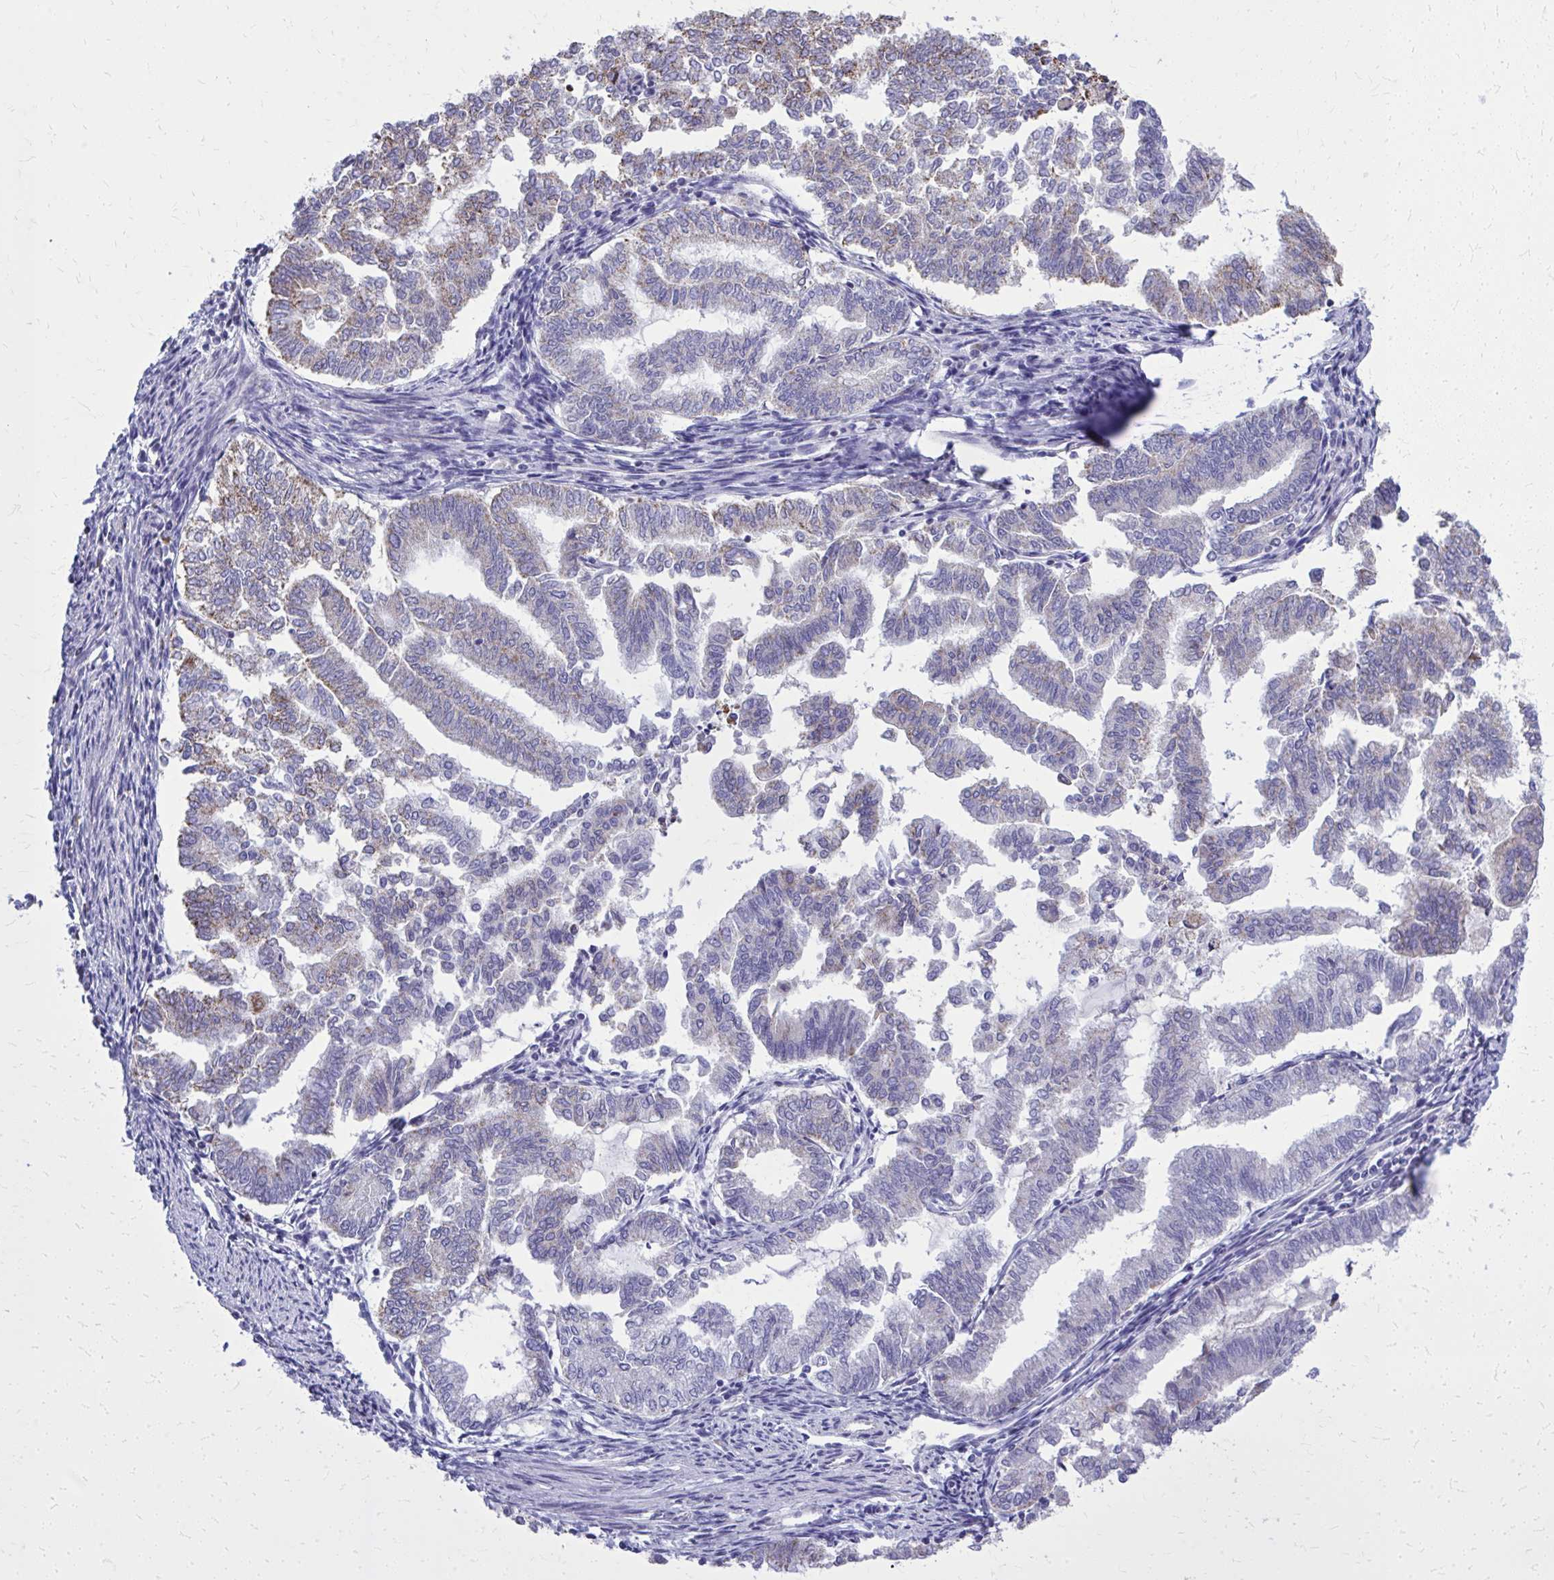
{"staining": {"intensity": "moderate", "quantity": "<25%", "location": "cytoplasmic/membranous"}, "tissue": "endometrial cancer", "cell_type": "Tumor cells", "image_type": "cancer", "snomed": [{"axis": "morphology", "description": "Adenocarcinoma, NOS"}, {"axis": "topography", "description": "Endometrium"}], "caption": "Approximately <25% of tumor cells in endometrial cancer (adenocarcinoma) reveal moderate cytoplasmic/membranous protein positivity as visualized by brown immunohistochemical staining.", "gene": "ZNF362", "patient": {"sex": "female", "age": 79}}